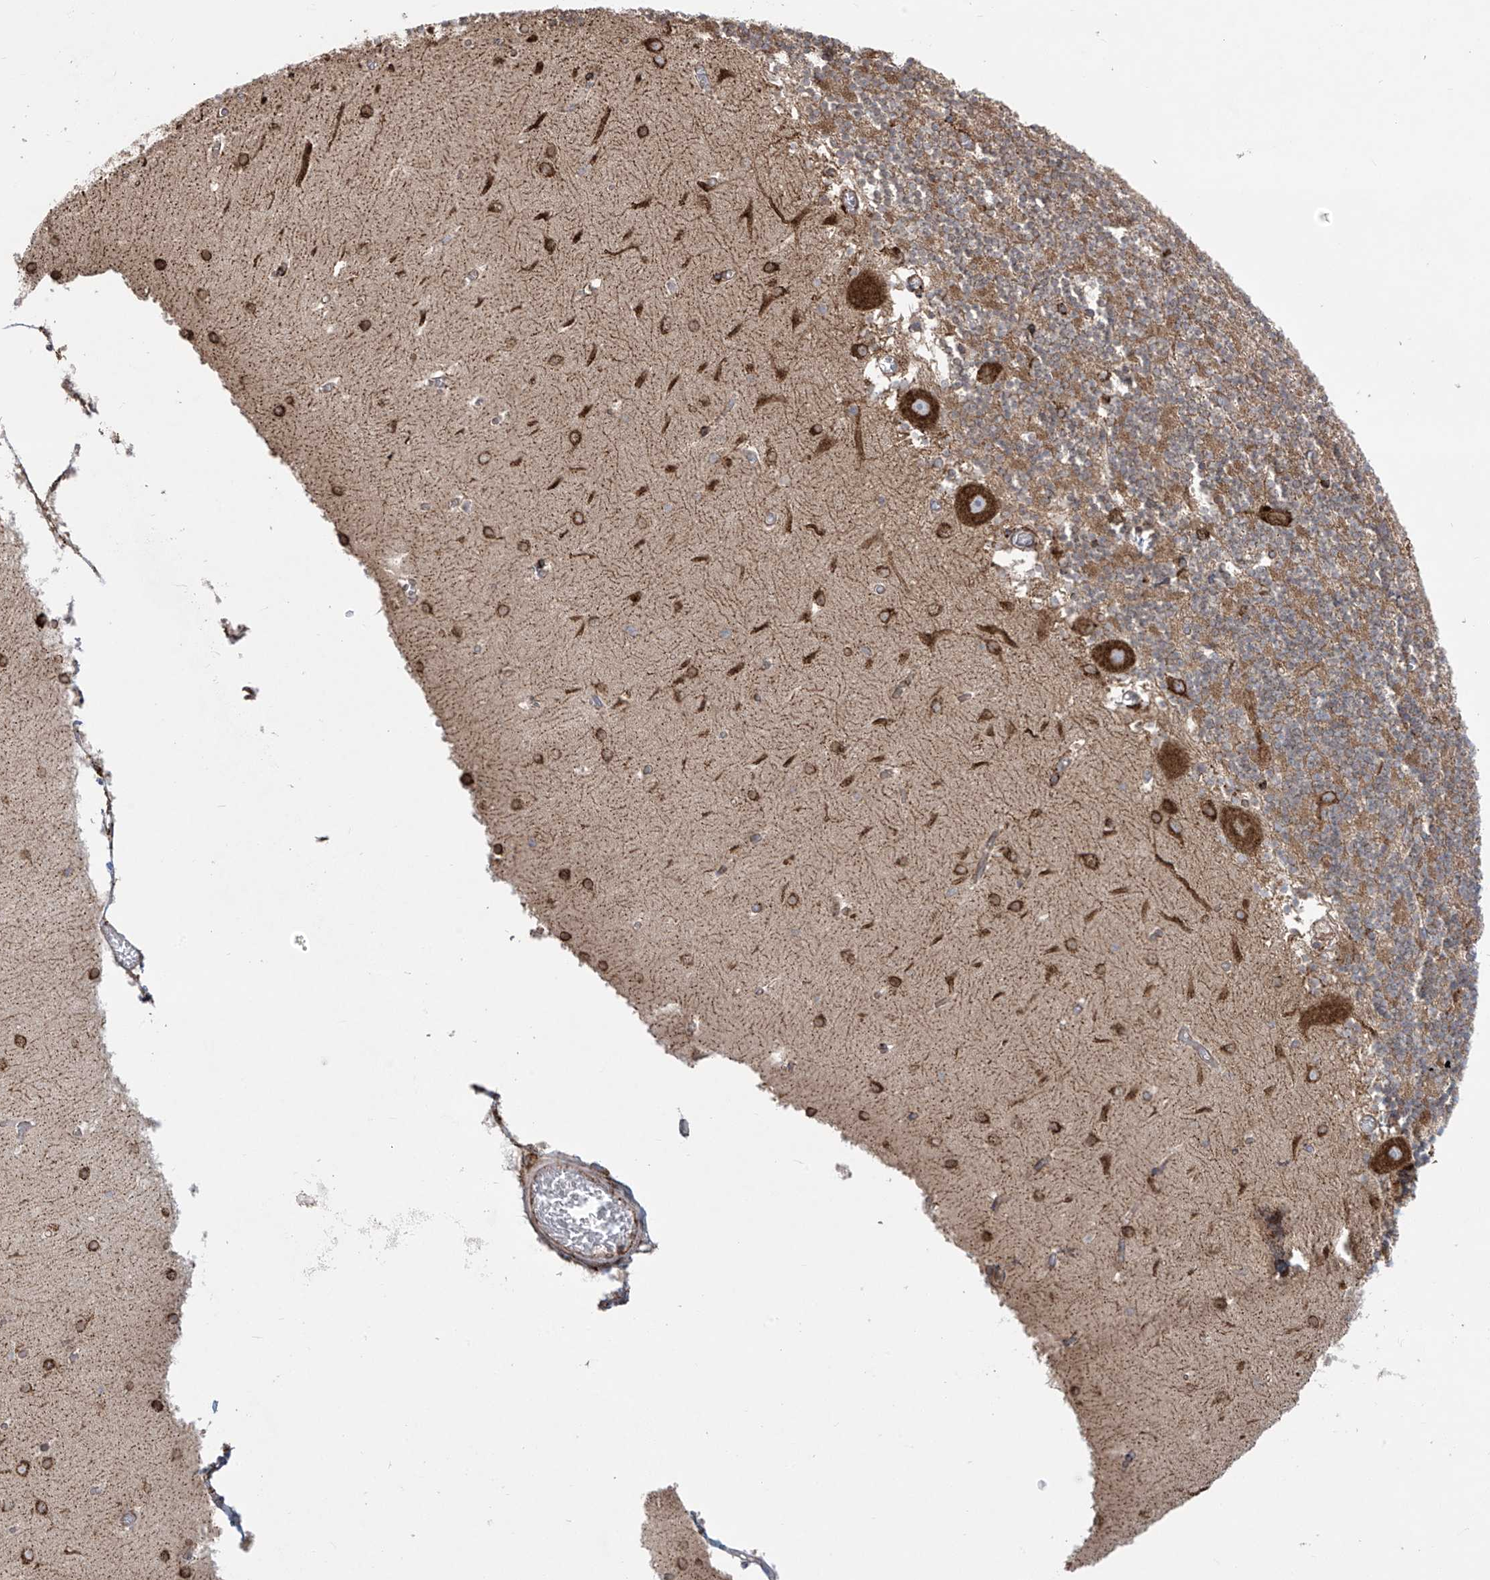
{"staining": {"intensity": "moderate", "quantity": ">75%", "location": "cytoplasmic/membranous"}, "tissue": "cerebellum", "cell_type": "Cells in granular layer", "image_type": "normal", "snomed": [{"axis": "morphology", "description": "Normal tissue, NOS"}, {"axis": "topography", "description": "Cerebellum"}], "caption": "DAB (3,3'-diaminobenzidine) immunohistochemical staining of benign cerebellum reveals moderate cytoplasmic/membranous protein positivity in about >75% of cells in granular layer. The protein of interest is shown in brown color, while the nuclei are stained blue.", "gene": "MX1", "patient": {"sex": "female", "age": 28}}